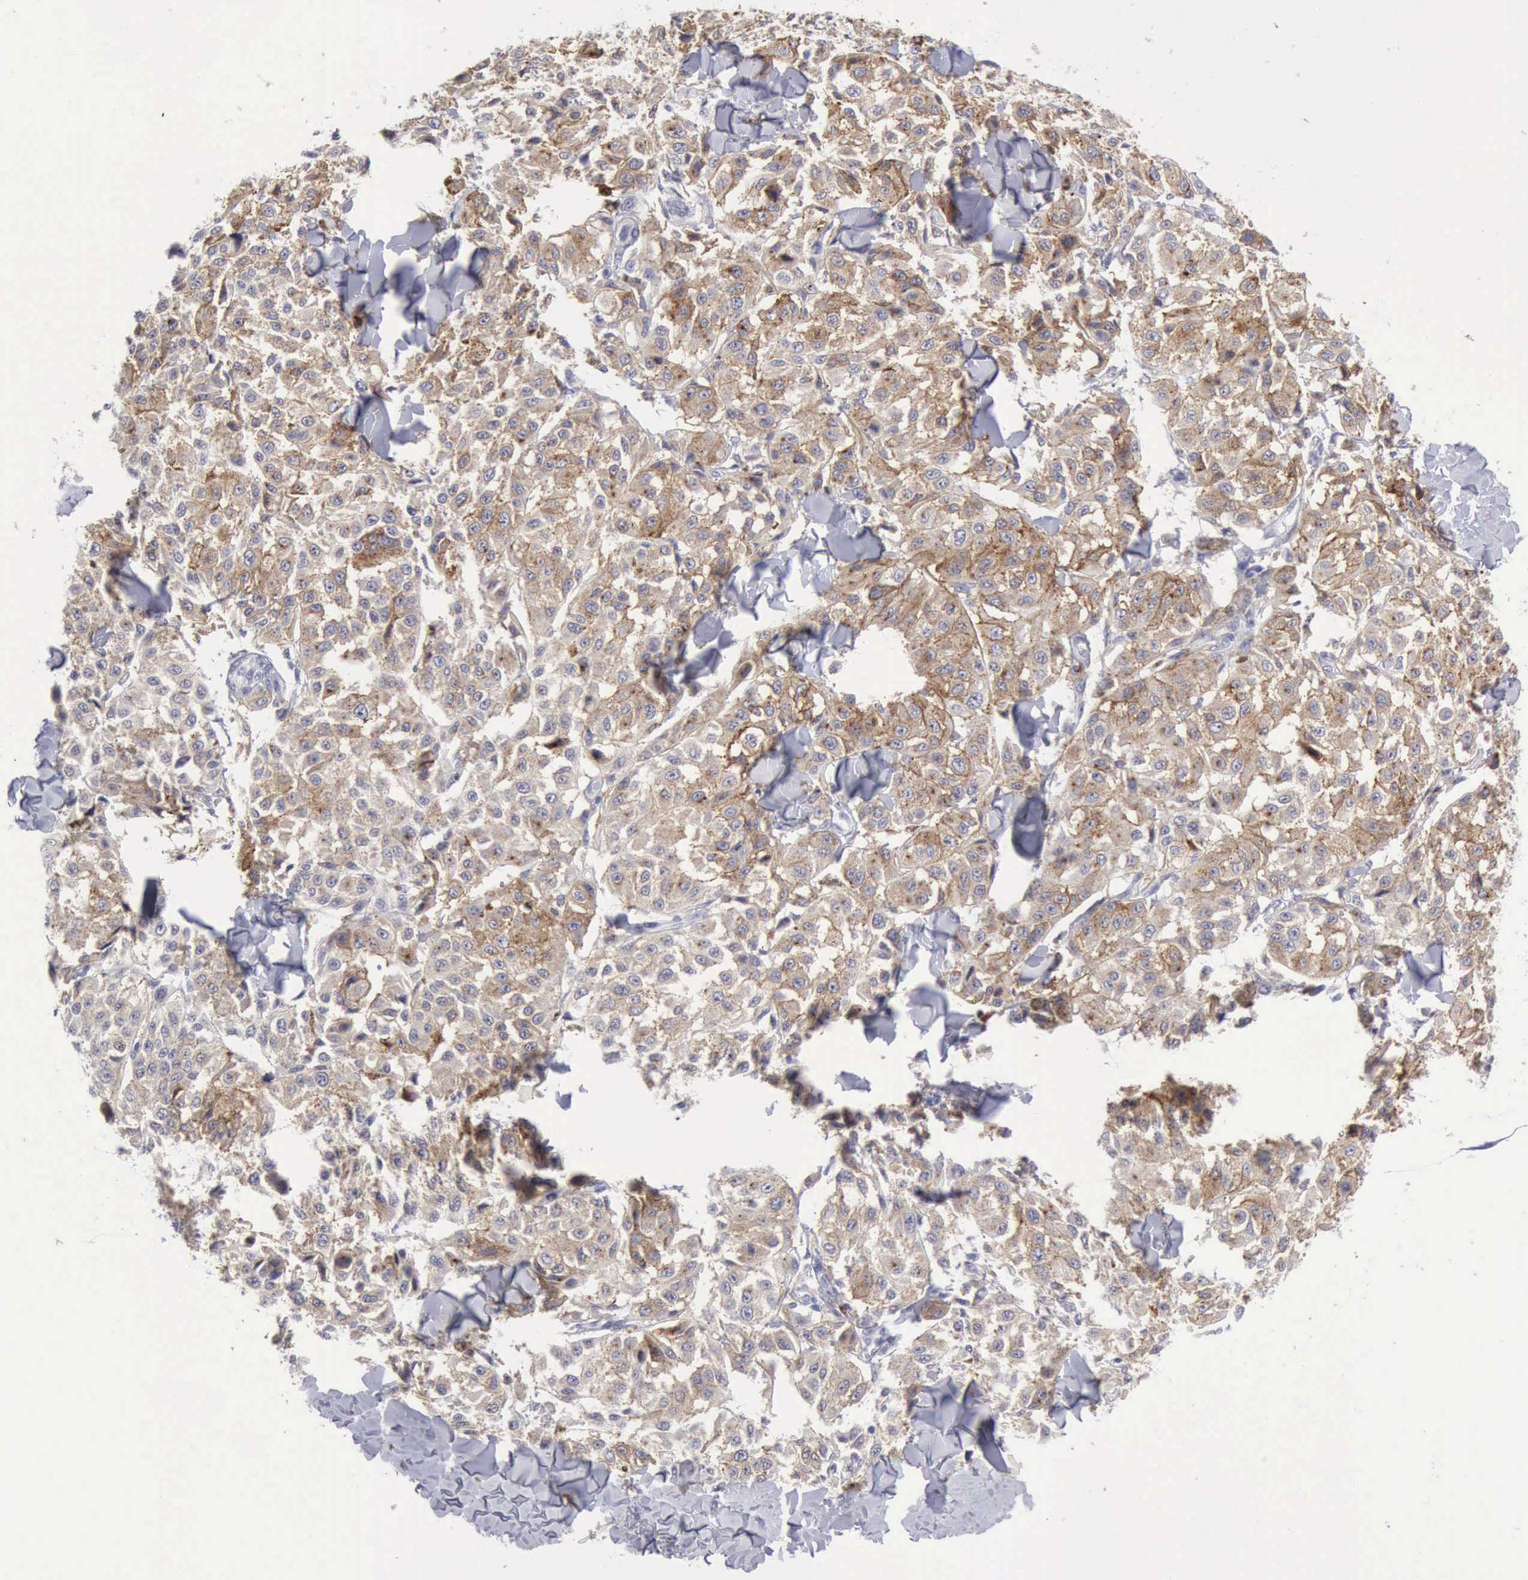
{"staining": {"intensity": "moderate", "quantity": ">75%", "location": "cytoplasmic/membranous"}, "tissue": "melanoma", "cell_type": "Tumor cells", "image_type": "cancer", "snomed": [{"axis": "morphology", "description": "Malignant melanoma, NOS"}, {"axis": "topography", "description": "Skin"}], "caption": "Protein expression analysis of human melanoma reveals moderate cytoplasmic/membranous staining in about >75% of tumor cells.", "gene": "TFRC", "patient": {"sex": "female", "age": 64}}